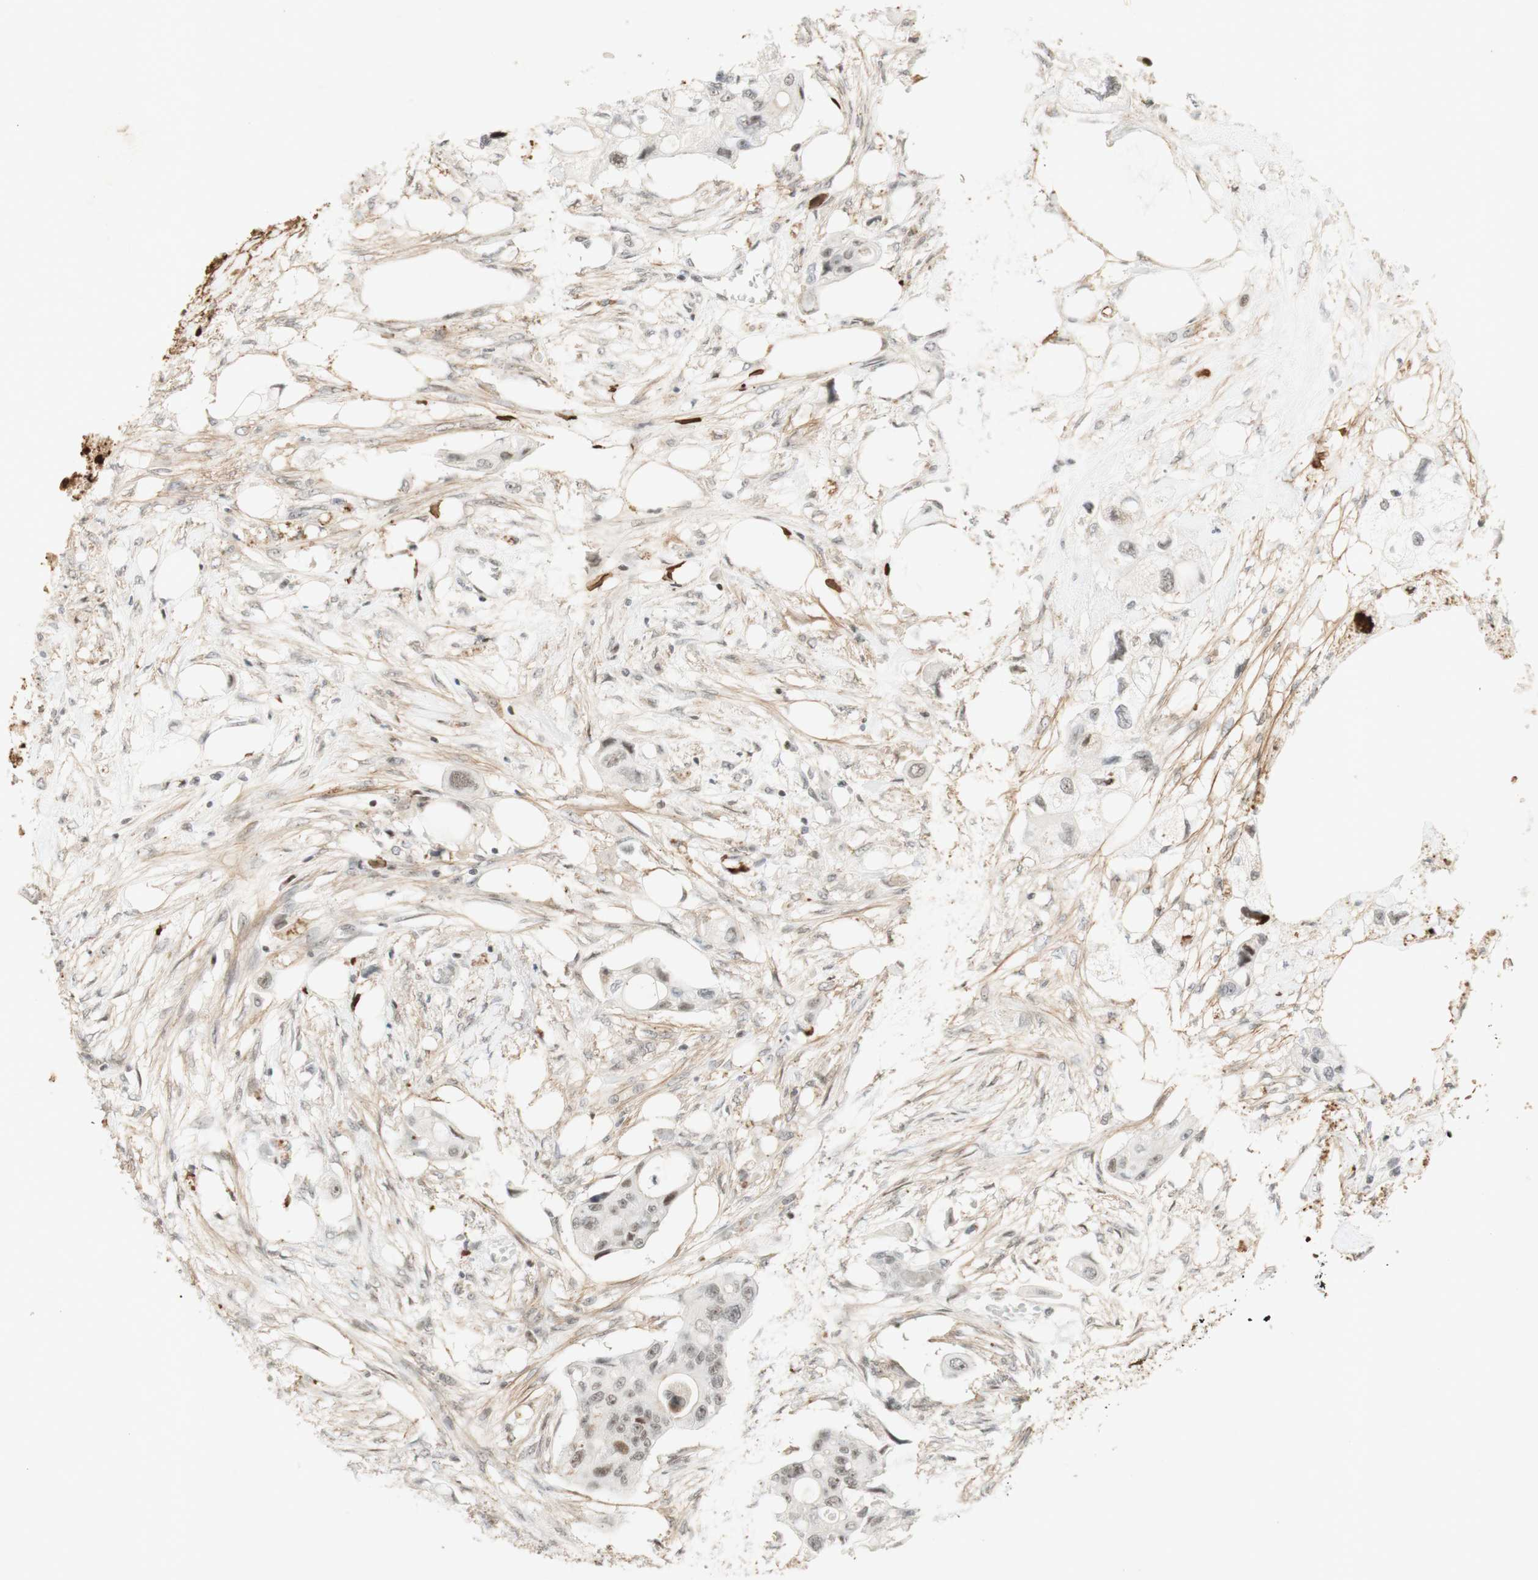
{"staining": {"intensity": "moderate", "quantity": ">75%", "location": "nuclear"}, "tissue": "colorectal cancer", "cell_type": "Tumor cells", "image_type": "cancer", "snomed": [{"axis": "morphology", "description": "Adenocarcinoma, NOS"}, {"axis": "topography", "description": "Colon"}], "caption": "Adenocarcinoma (colorectal) stained for a protein (brown) displays moderate nuclear positive expression in approximately >75% of tumor cells.", "gene": "IRF1", "patient": {"sex": "female", "age": 57}}